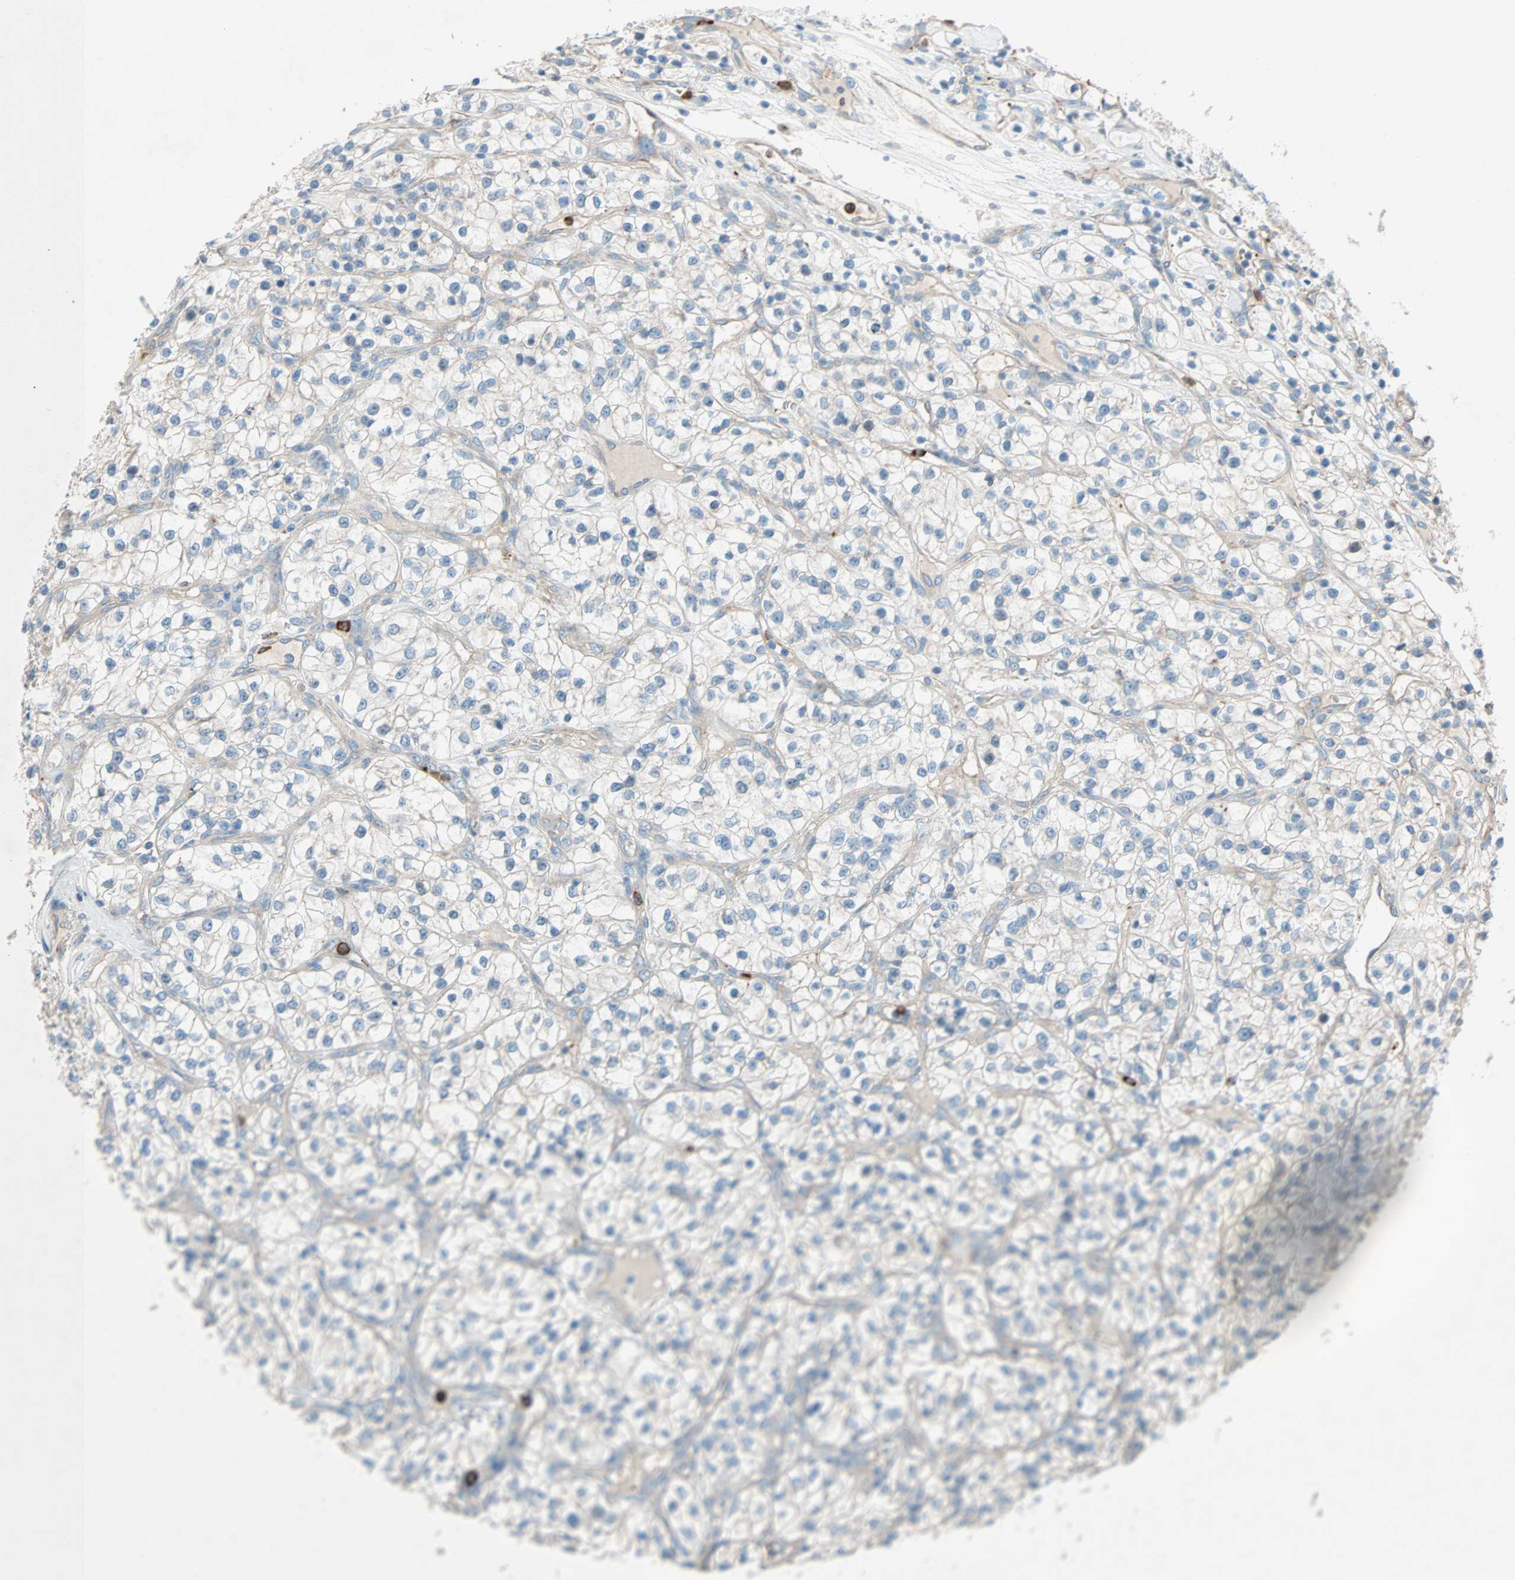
{"staining": {"intensity": "weak", "quantity": "25%-75%", "location": "cytoplasmic/membranous"}, "tissue": "renal cancer", "cell_type": "Tumor cells", "image_type": "cancer", "snomed": [{"axis": "morphology", "description": "Adenocarcinoma, NOS"}, {"axis": "topography", "description": "Kidney"}], "caption": "Human renal cancer (adenocarcinoma) stained for a protein (brown) displays weak cytoplasmic/membranous positive positivity in approximately 25%-75% of tumor cells.", "gene": "LY6G6F", "patient": {"sex": "female", "age": 57}}